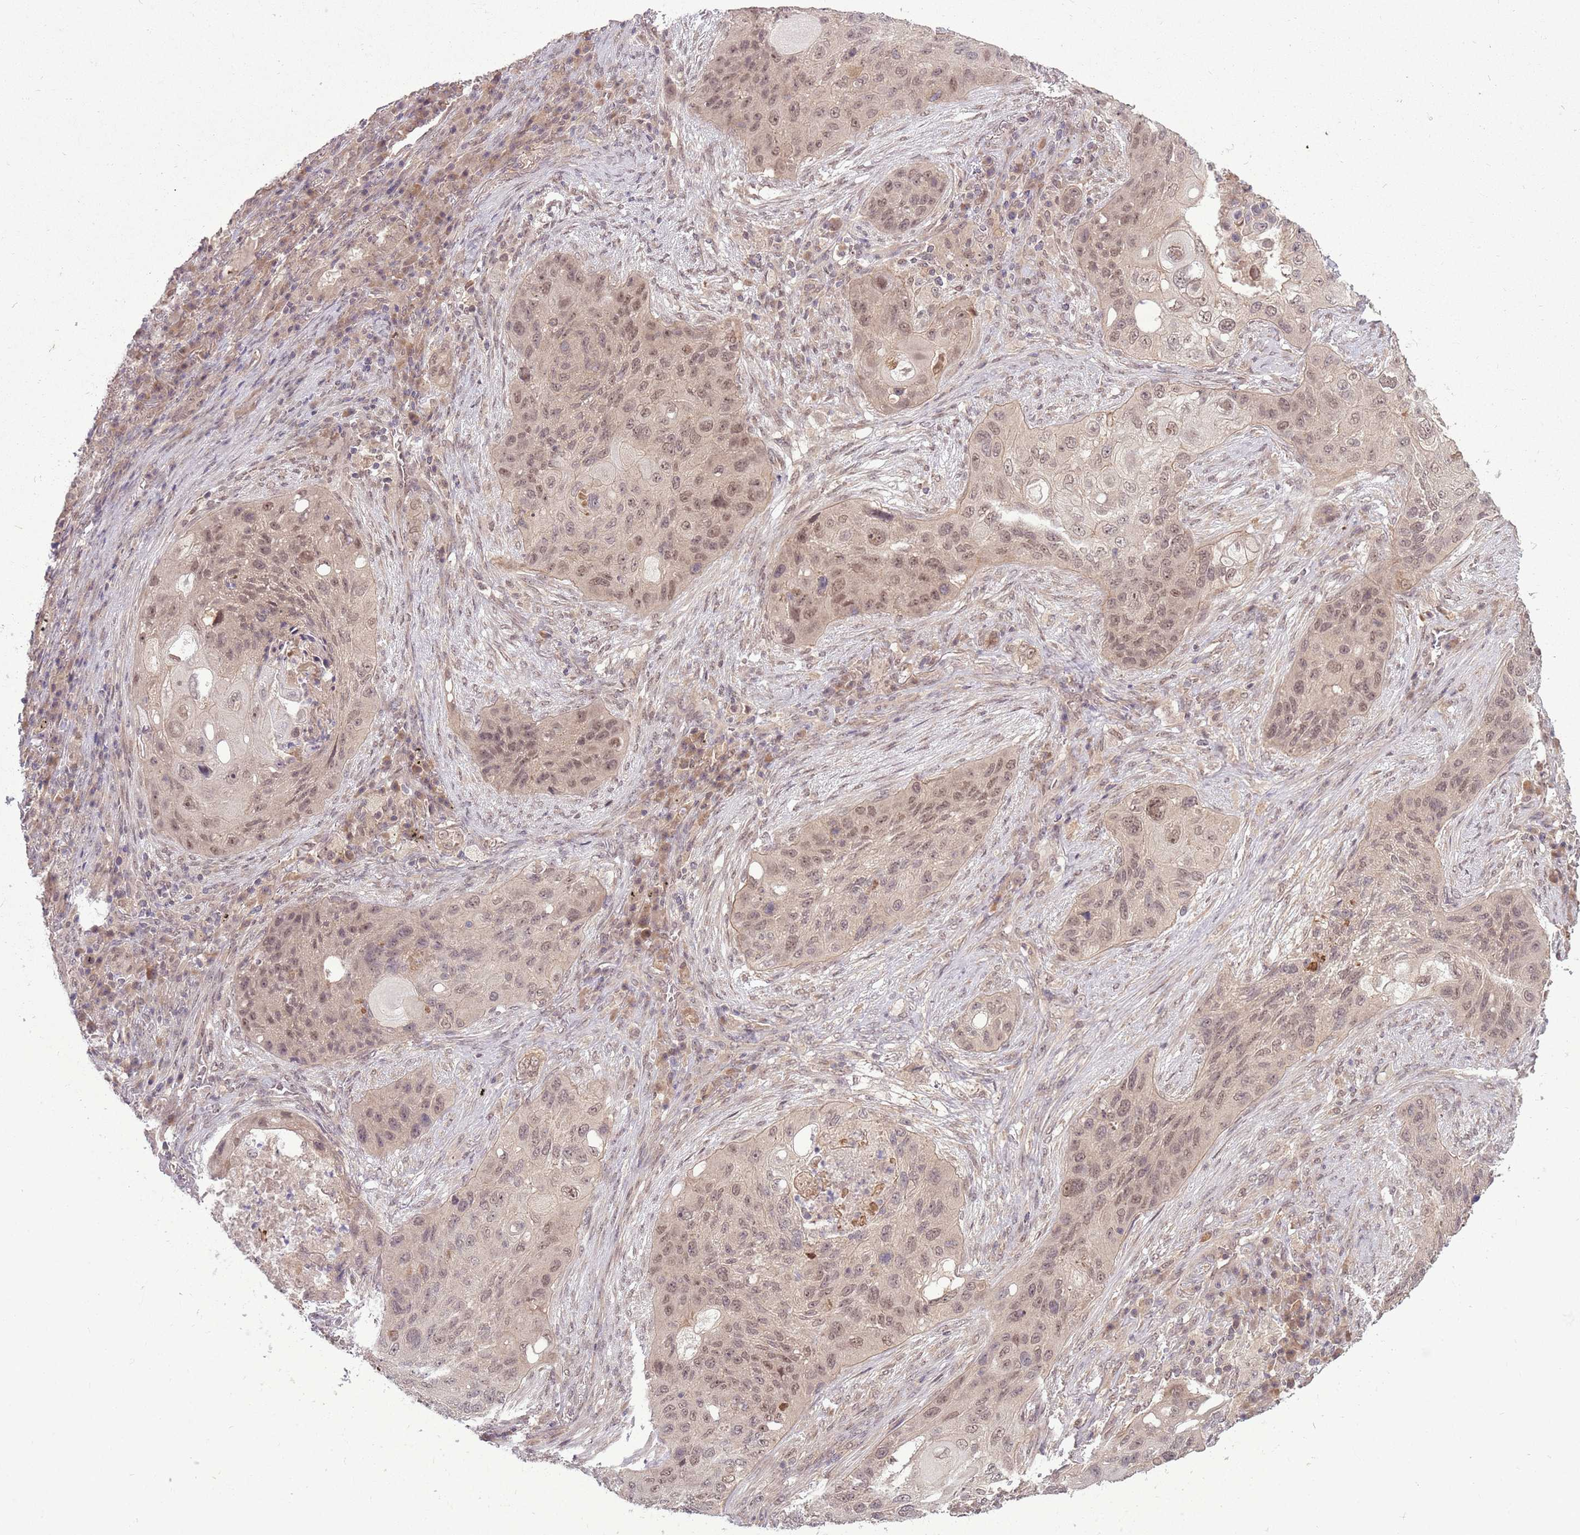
{"staining": {"intensity": "weak", "quantity": "25%-75%", "location": "nuclear"}, "tissue": "lung cancer", "cell_type": "Tumor cells", "image_type": "cancer", "snomed": [{"axis": "morphology", "description": "Squamous cell carcinoma, NOS"}, {"axis": "topography", "description": "Lung"}], "caption": "Immunohistochemical staining of human lung cancer reveals weak nuclear protein staining in approximately 25%-75% of tumor cells.", "gene": "ADAMTS3", "patient": {"sex": "female", "age": 63}}